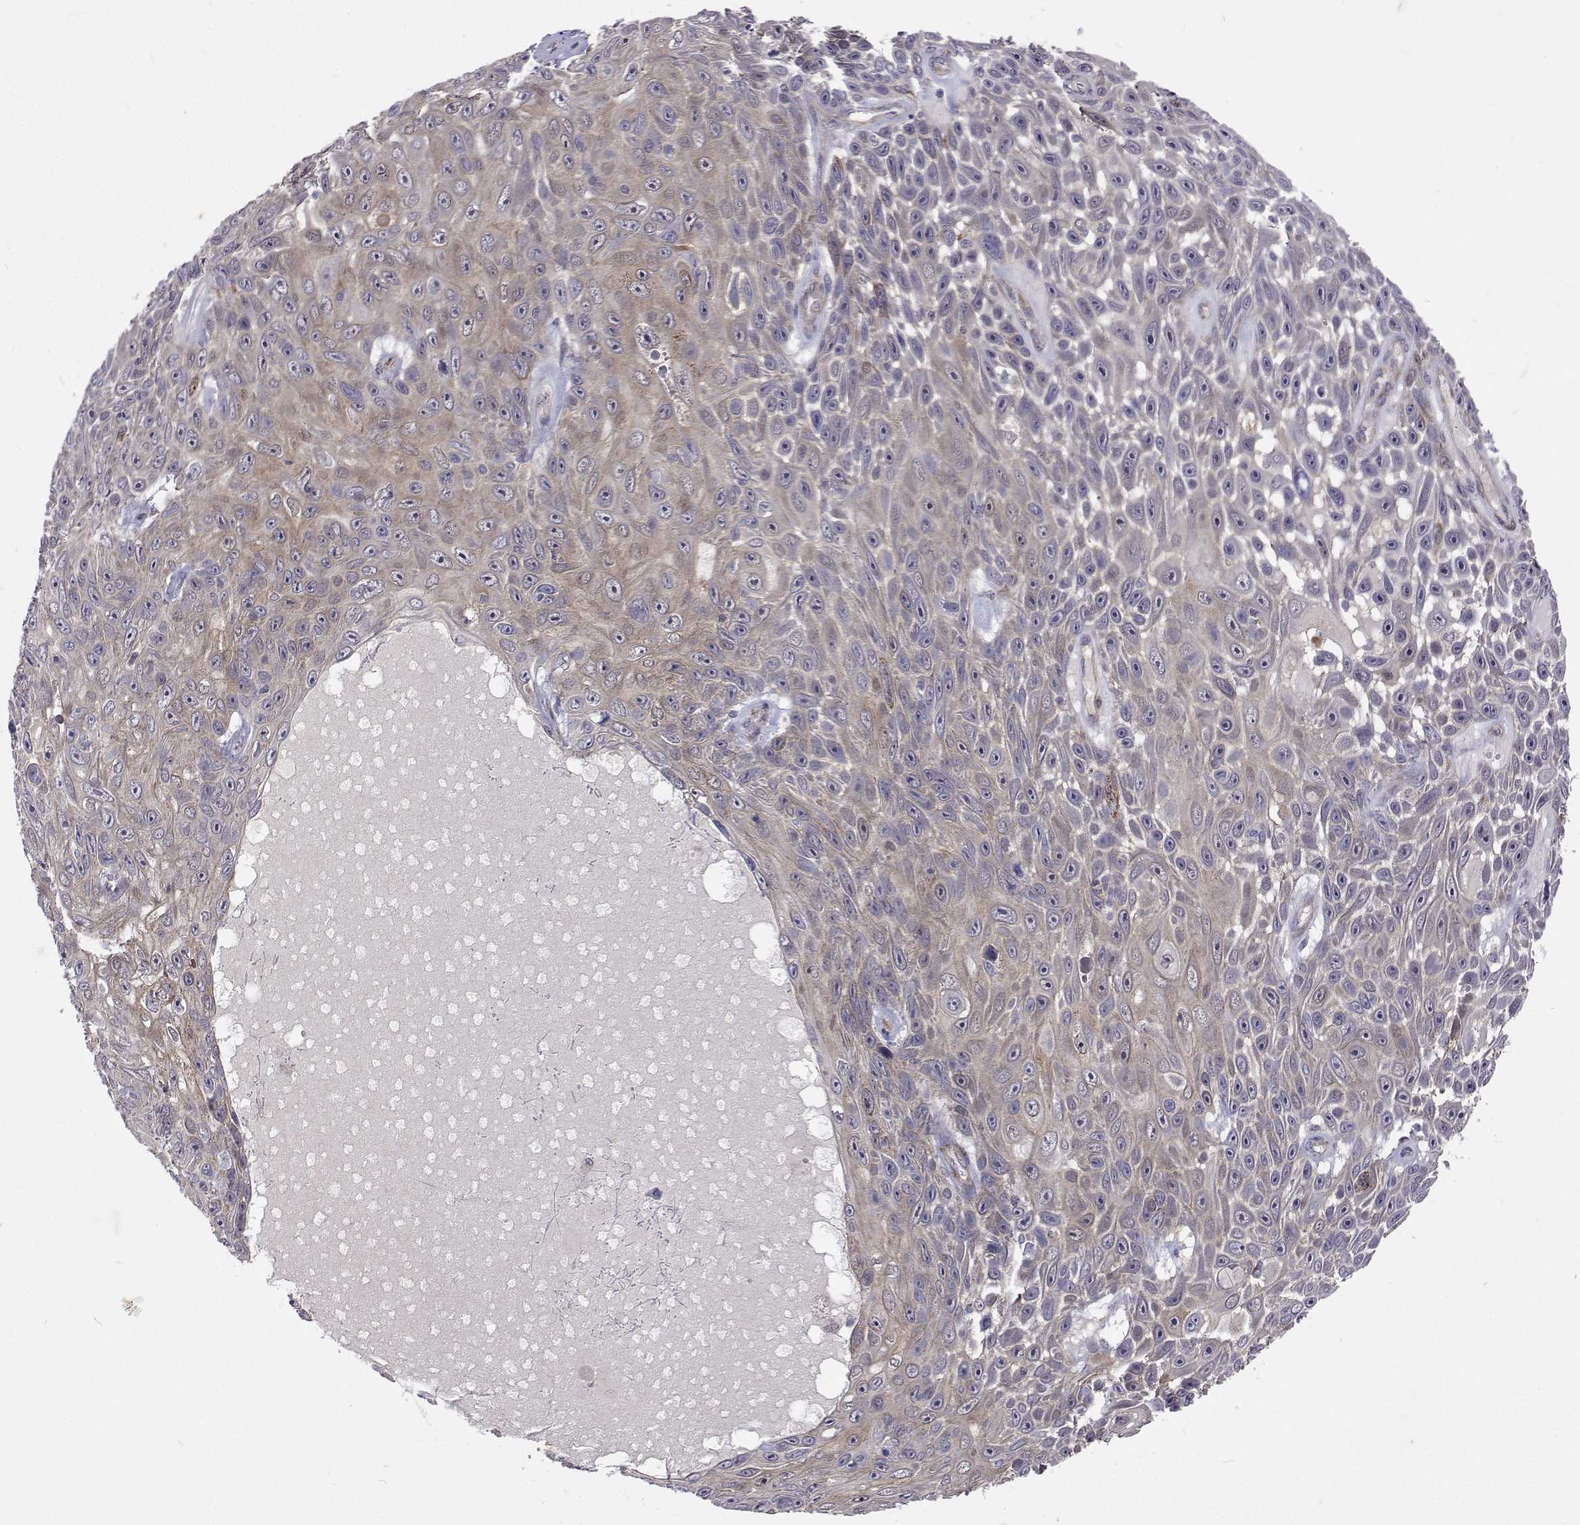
{"staining": {"intensity": "weak", "quantity": "<25%", "location": "cytoplasmic/membranous"}, "tissue": "skin cancer", "cell_type": "Tumor cells", "image_type": "cancer", "snomed": [{"axis": "morphology", "description": "Squamous cell carcinoma, NOS"}, {"axis": "topography", "description": "Skin"}], "caption": "Protein analysis of squamous cell carcinoma (skin) displays no significant expression in tumor cells.", "gene": "DHTKD1", "patient": {"sex": "male", "age": 82}}